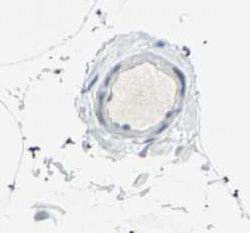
{"staining": {"intensity": "negative", "quantity": "none", "location": "none"}, "tissue": "adipose tissue", "cell_type": "Adipocytes", "image_type": "normal", "snomed": [{"axis": "morphology", "description": "Normal tissue, NOS"}, {"axis": "morphology", "description": "Duct carcinoma"}, {"axis": "topography", "description": "Breast"}, {"axis": "topography", "description": "Adipose tissue"}], "caption": "IHC of benign human adipose tissue reveals no staining in adipocytes.", "gene": "PKNOX1", "patient": {"sex": "female", "age": 37}}